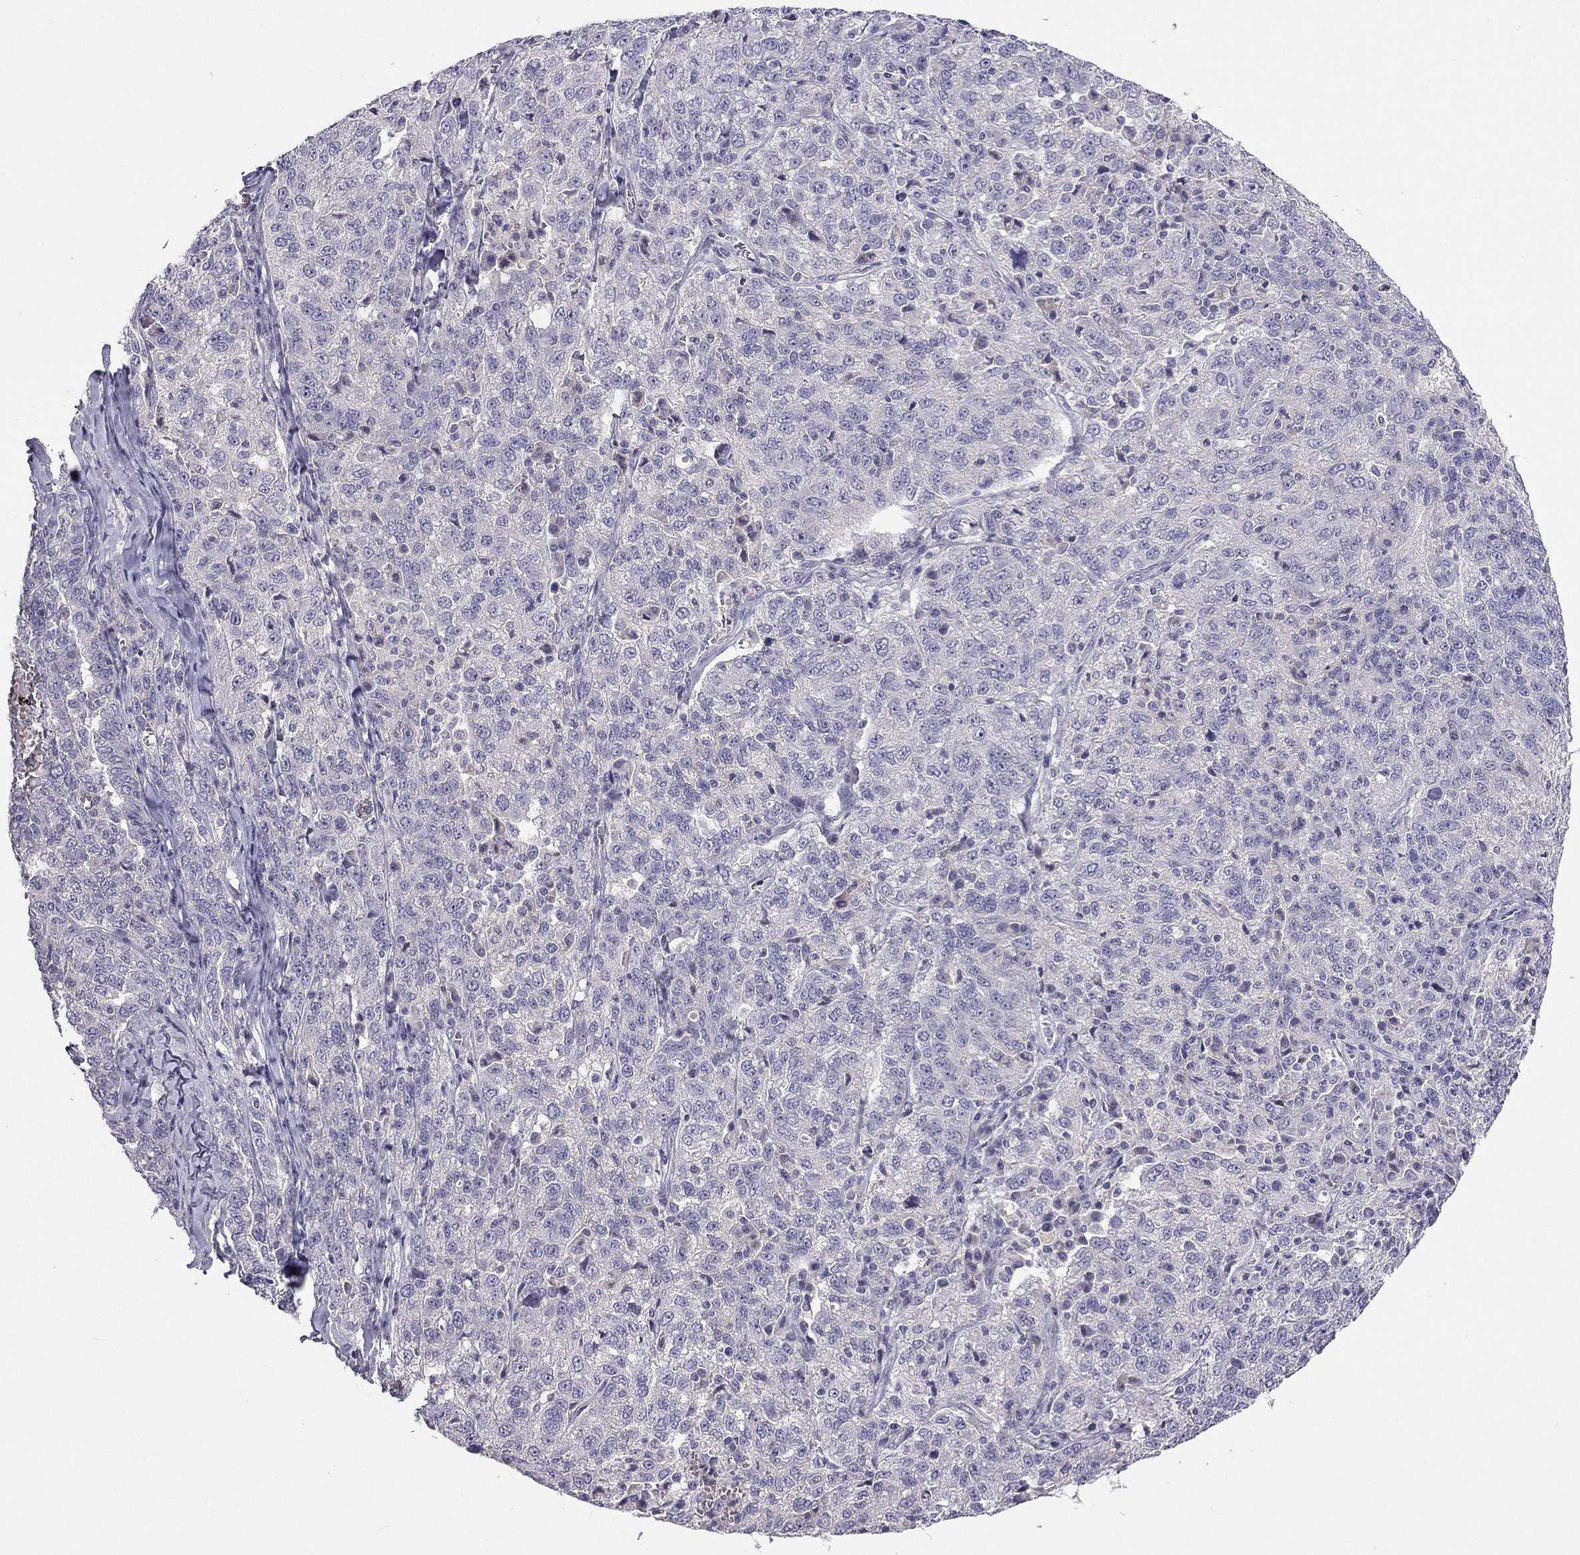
{"staining": {"intensity": "negative", "quantity": "none", "location": "none"}, "tissue": "ovarian cancer", "cell_type": "Tumor cells", "image_type": "cancer", "snomed": [{"axis": "morphology", "description": "Cystadenocarcinoma, serous, NOS"}, {"axis": "topography", "description": "Ovary"}], "caption": "IHC image of neoplastic tissue: ovarian cancer stained with DAB reveals no significant protein staining in tumor cells. Brightfield microscopy of immunohistochemistry stained with DAB (brown) and hematoxylin (blue), captured at high magnification.", "gene": "C16orf89", "patient": {"sex": "female", "age": 71}}